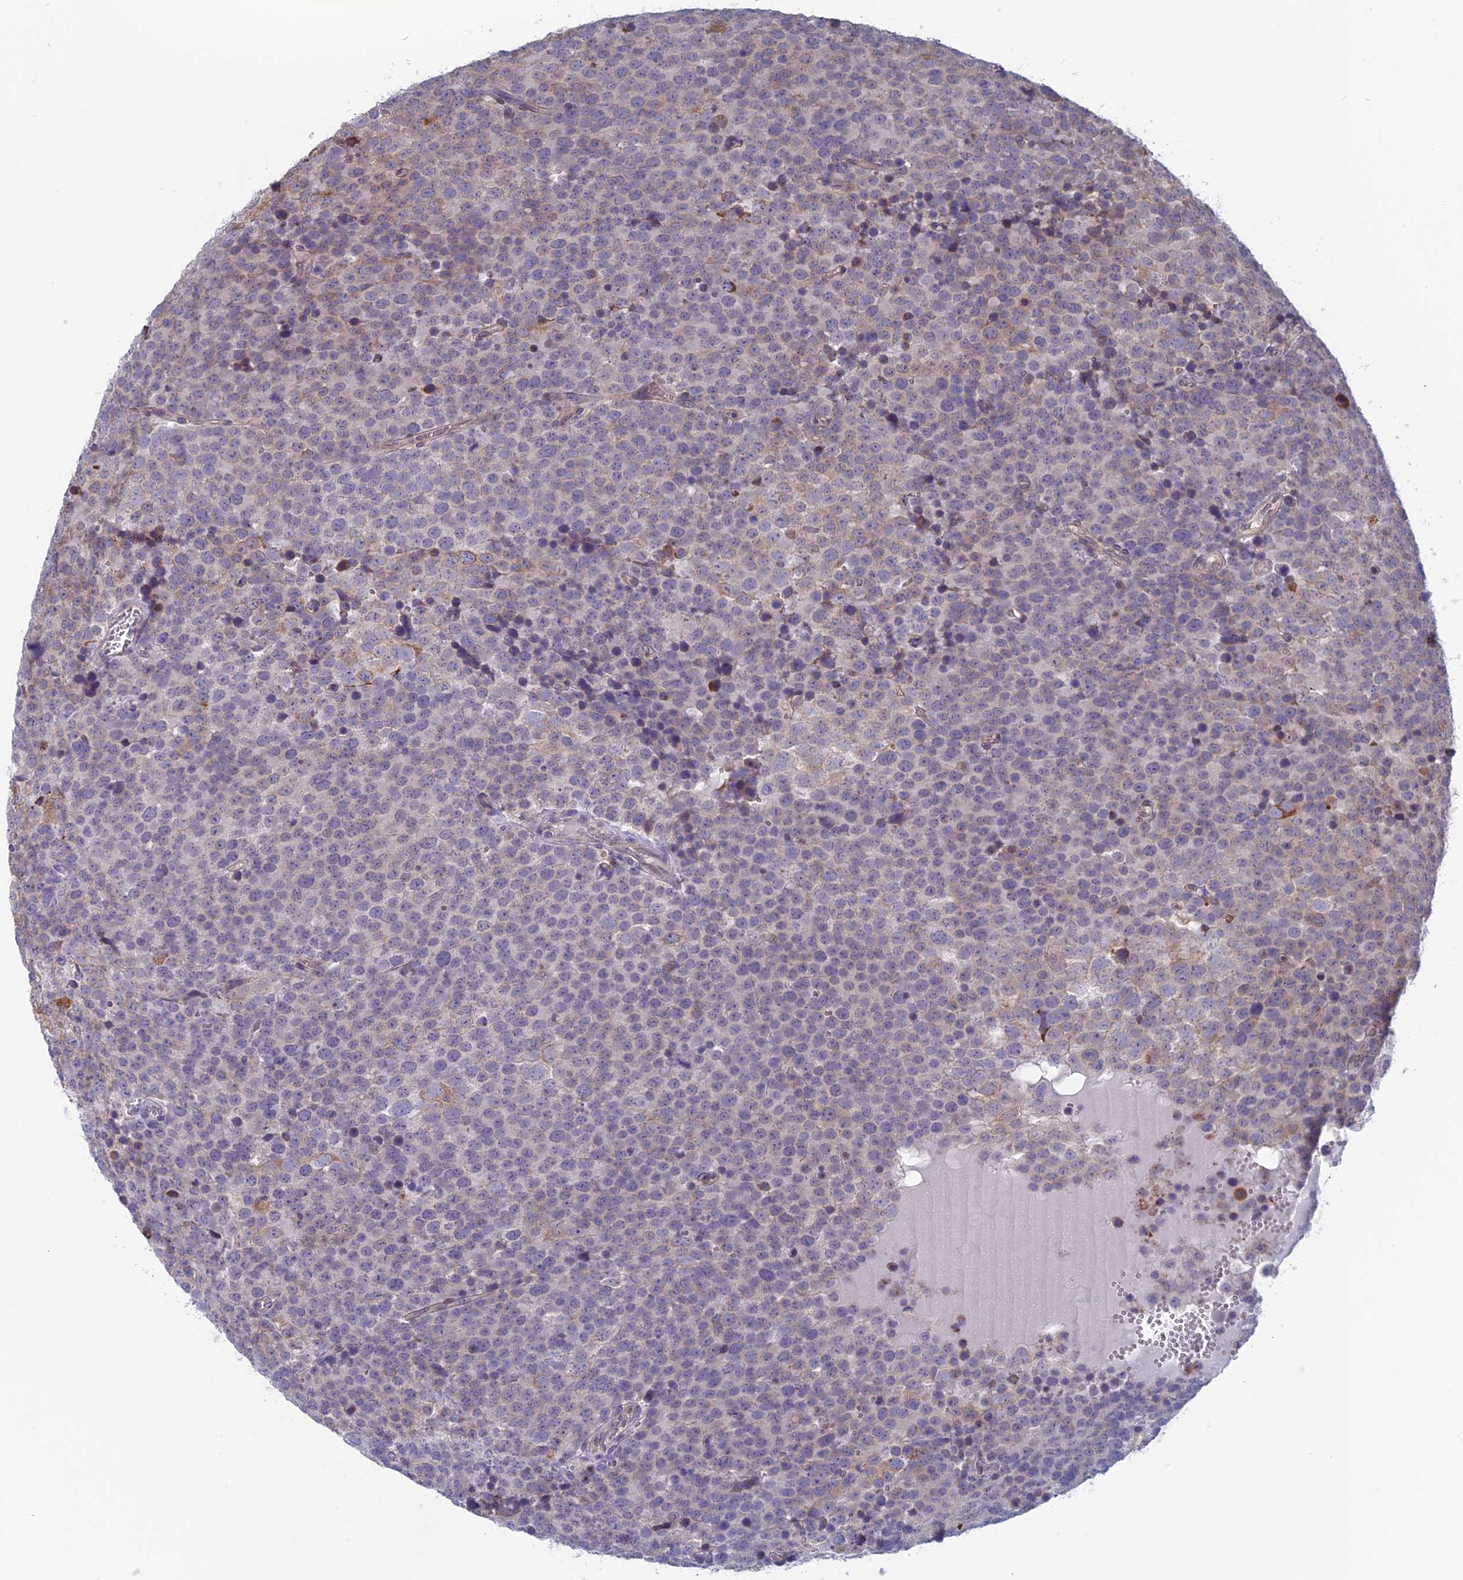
{"staining": {"intensity": "weak", "quantity": "<25%", "location": "cytoplasmic/membranous"}, "tissue": "testis cancer", "cell_type": "Tumor cells", "image_type": "cancer", "snomed": [{"axis": "morphology", "description": "Seminoma, NOS"}, {"axis": "topography", "description": "Testis"}], "caption": "Testis cancer (seminoma) stained for a protein using IHC displays no expression tumor cells.", "gene": "MRI1", "patient": {"sex": "male", "age": 71}}